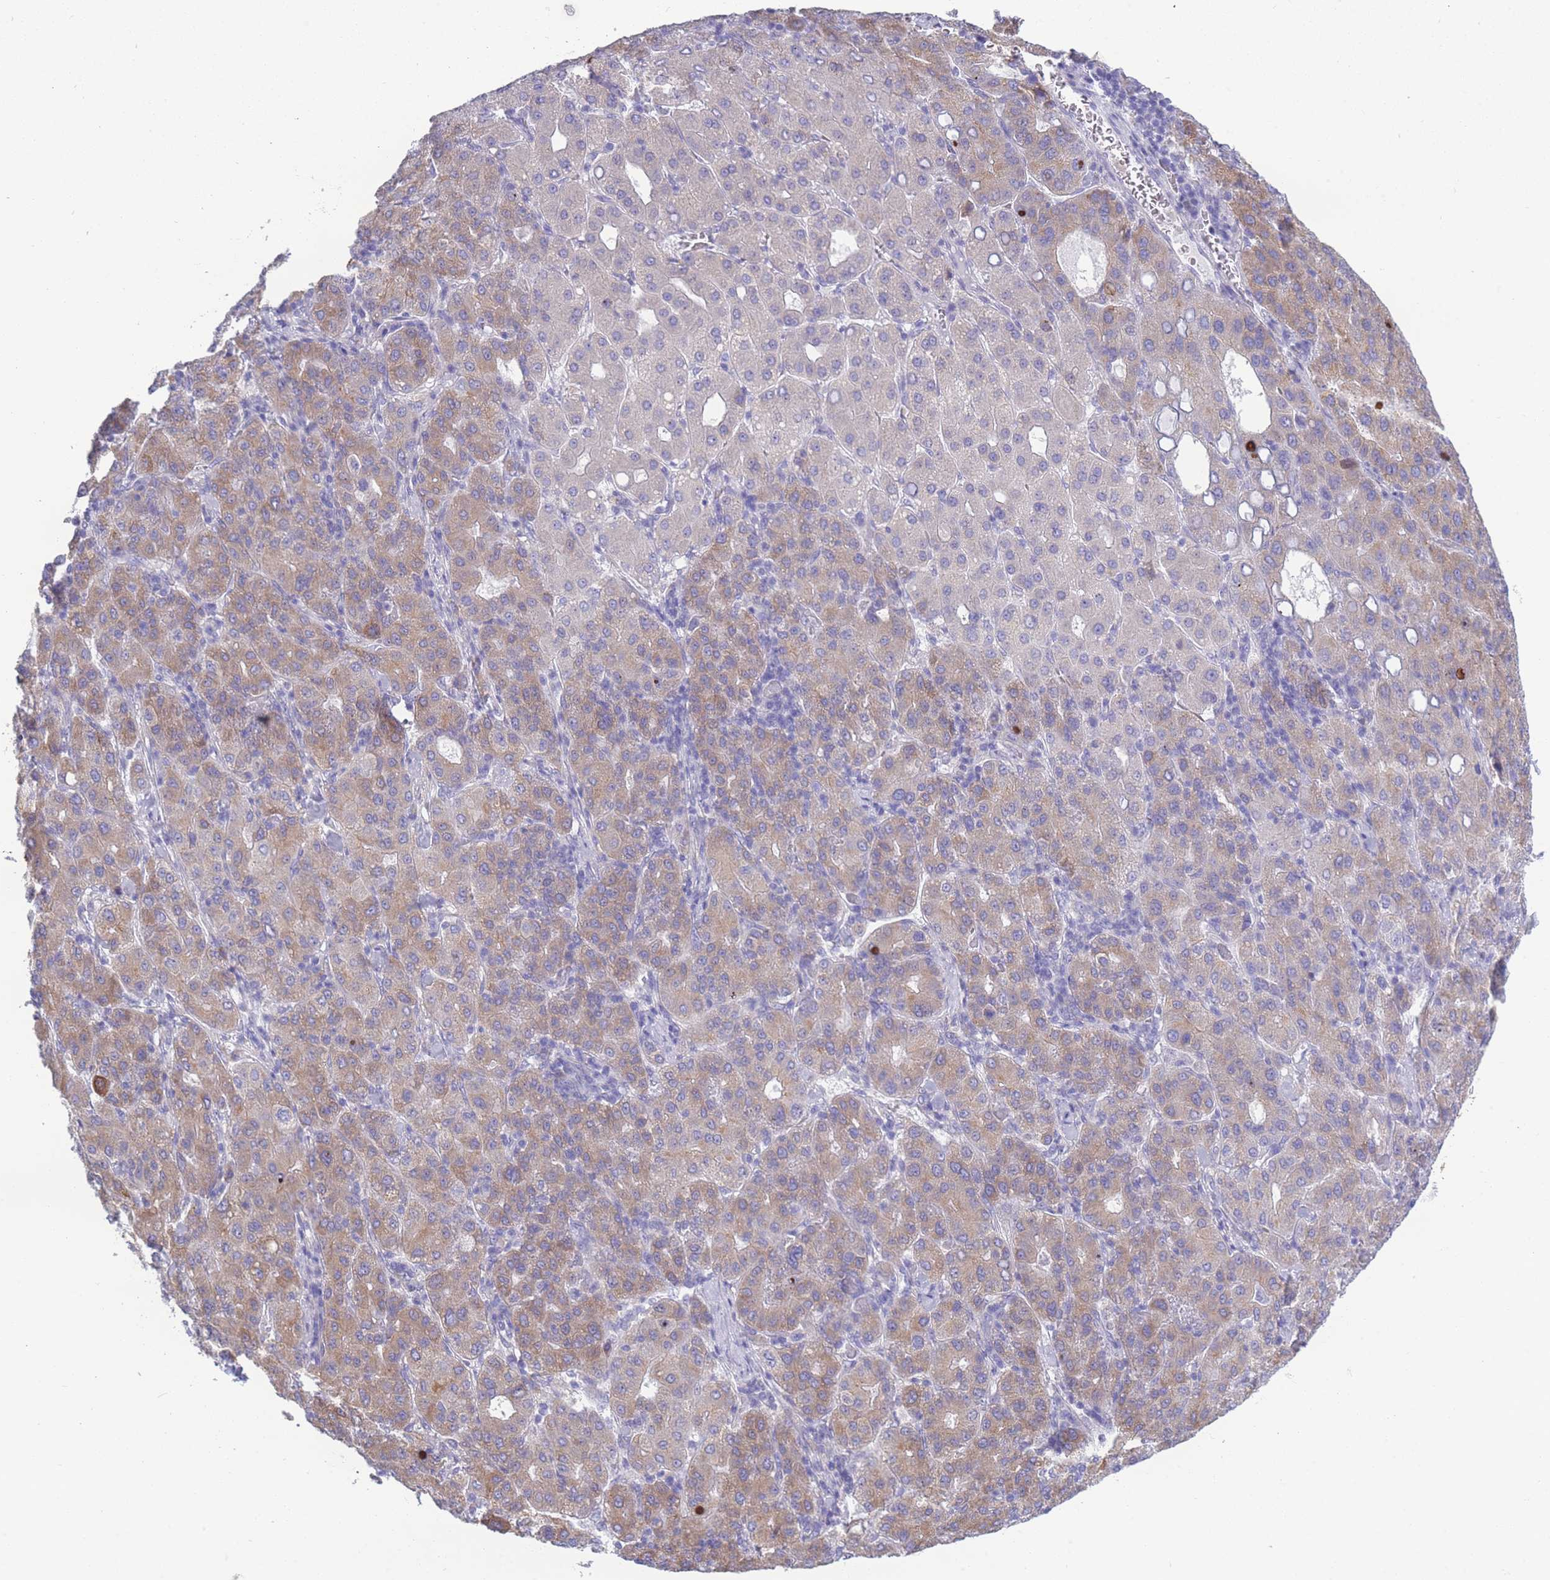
{"staining": {"intensity": "weak", "quantity": "25%-75%", "location": "cytoplasmic/membranous"}, "tissue": "liver cancer", "cell_type": "Tumor cells", "image_type": "cancer", "snomed": [{"axis": "morphology", "description": "Carcinoma, Hepatocellular, NOS"}, {"axis": "topography", "description": "Liver"}], "caption": "Liver cancer stained with a protein marker exhibits weak staining in tumor cells.", "gene": "XKR8", "patient": {"sex": "male", "age": 65}}